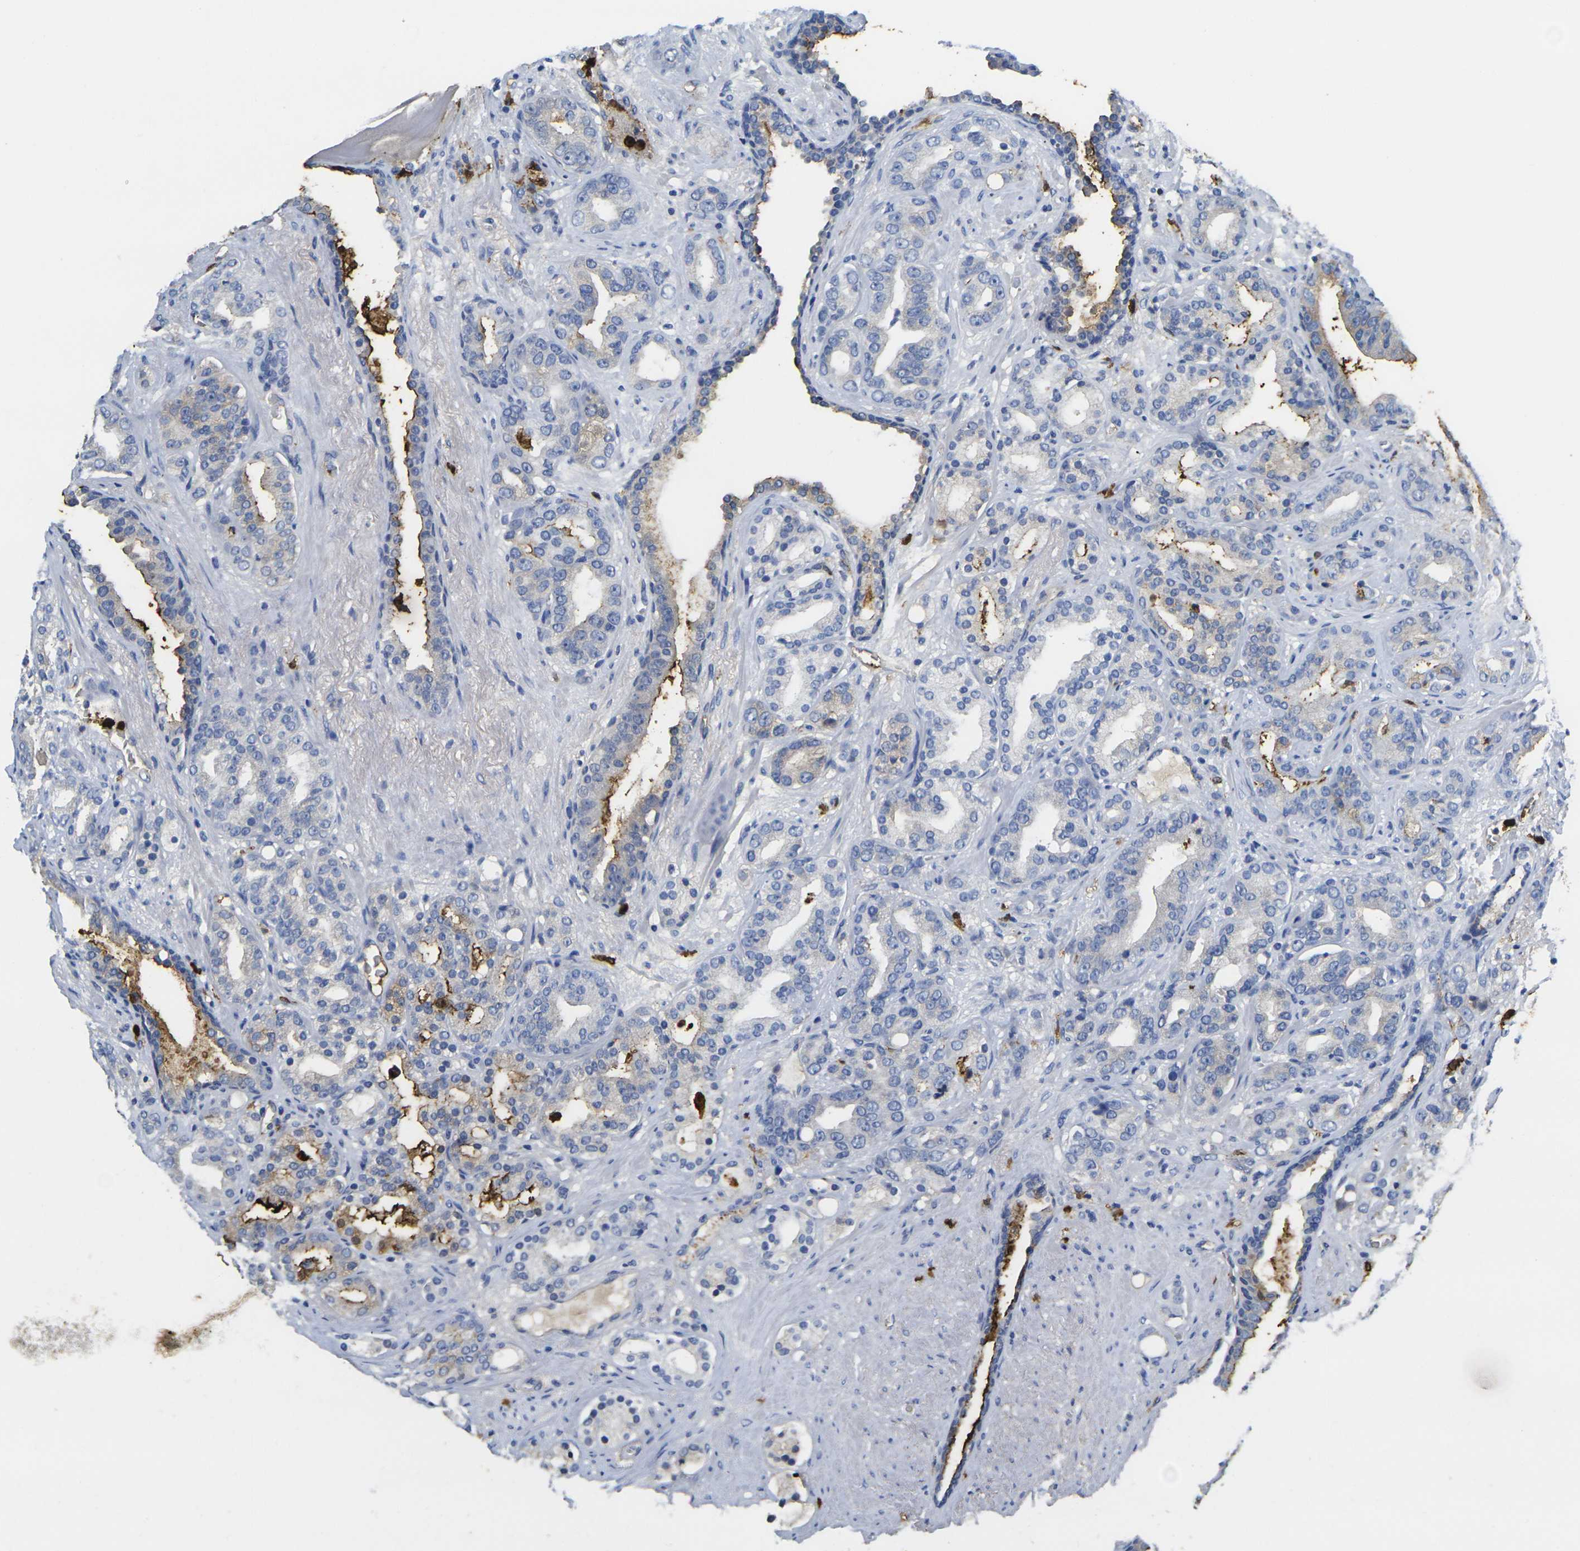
{"staining": {"intensity": "moderate", "quantity": "<25%", "location": "cytoplasmic/membranous"}, "tissue": "prostate cancer", "cell_type": "Tumor cells", "image_type": "cancer", "snomed": [{"axis": "morphology", "description": "Adenocarcinoma, Low grade"}, {"axis": "topography", "description": "Prostate"}], "caption": "Tumor cells exhibit moderate cytoplasmic/membranous staining in about <25% of cells in prostate cancer (adenocarcinoma (low-grade)). Immunohistochemistry stains the protein in brown and the nuclei are stained blue.", "gene": "S100A9", "patient": {"sex": "male", "age": 63}}